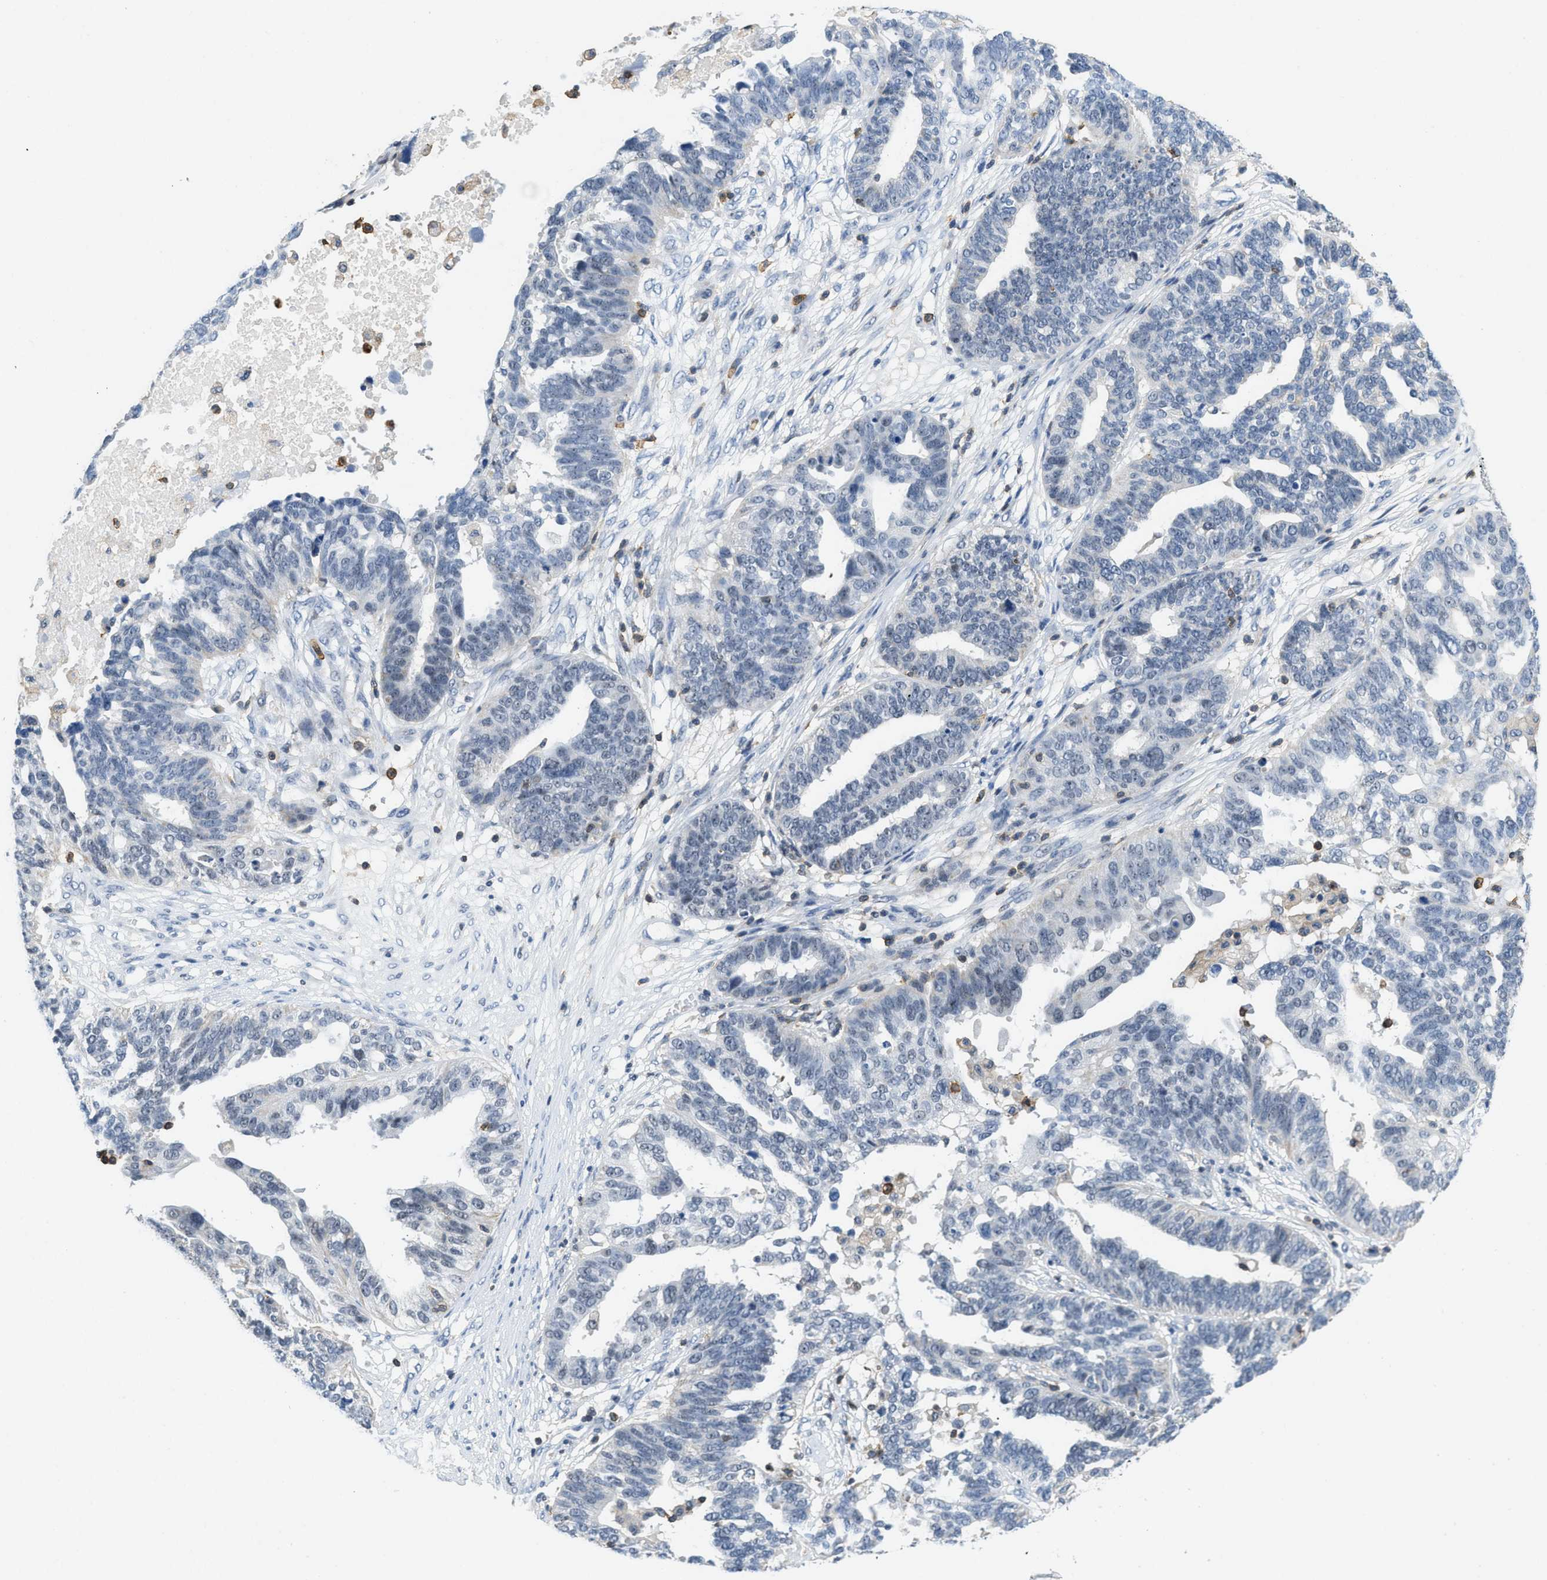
{"staining": {"intensity": "negative", "quantity": "none", "location": "none"}, "tissue": "ovarian cancer", "cell_type": "Tumor cells", "image_type": "cancer", "snomed": [{"axis": "morphology", "description": "Cystadenocarcinoma, serous, NOS"}, {"axis": "topography", "description": "Ovary"}], "caption": "An image of ovarian cancer (serous cystadenocarcinoma) stained for a protein displays no brown staining in tumor cells.", "gene": "FAM151A", "patient": {"sex": "female", "age": 59}}